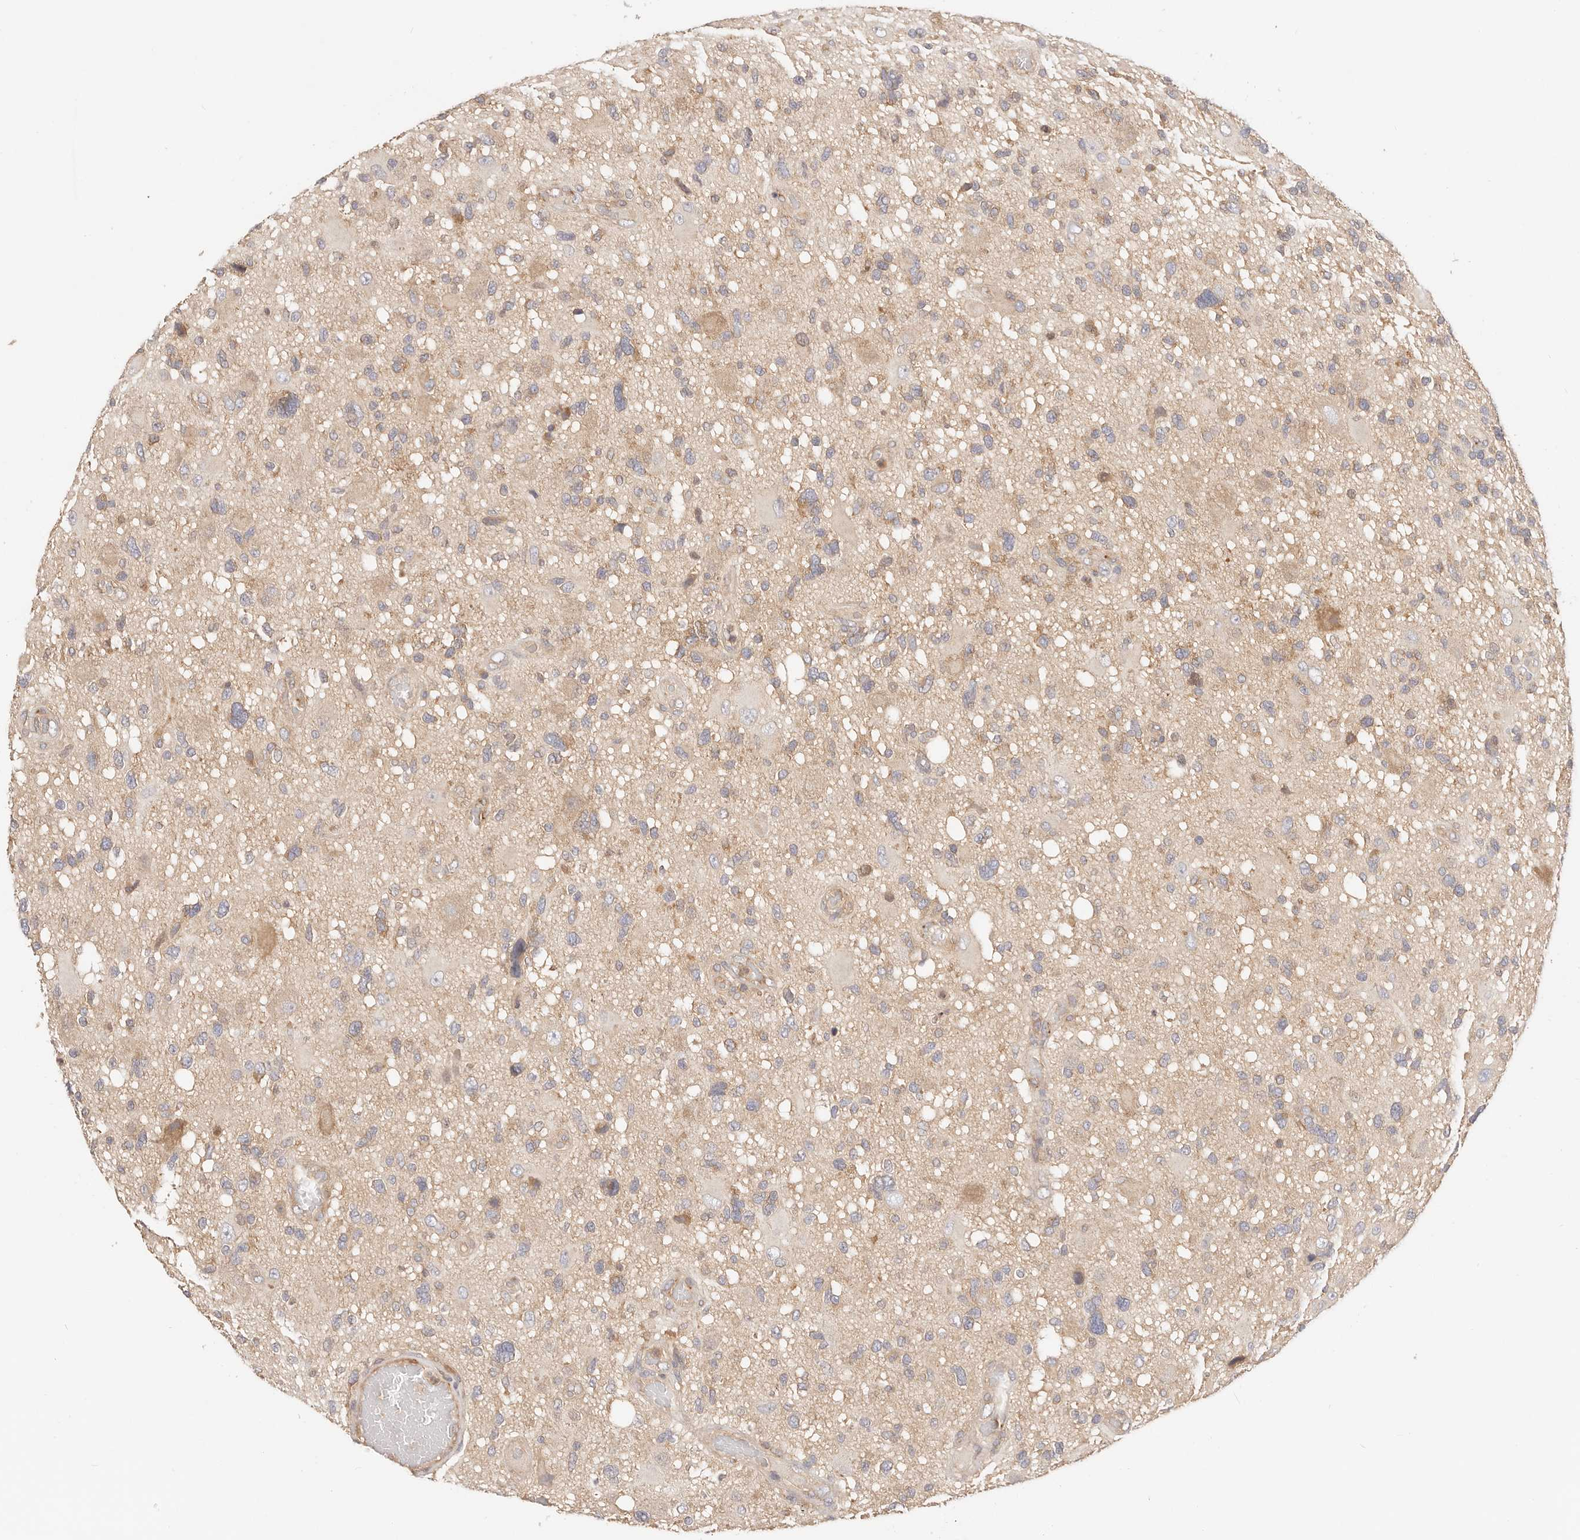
{"staining": {"intensity": "weak", "quantity": "<25%", "location": "cytoplasmic/membranous"}, "tissue": "glioma", "cell_type": "Tumor cells", "image_type": "cancer", "snomed": [{"axis": "morphology", "description": "Glioma, malignant, High grade"}, {"axis": "topography", "description": "Brain"}], "caption": "Immunohistochemistry of human glioma exhibits no expression in tumor cells.", "gene": "KCMF1", "patient": {"sex": "male", "age": 33}}